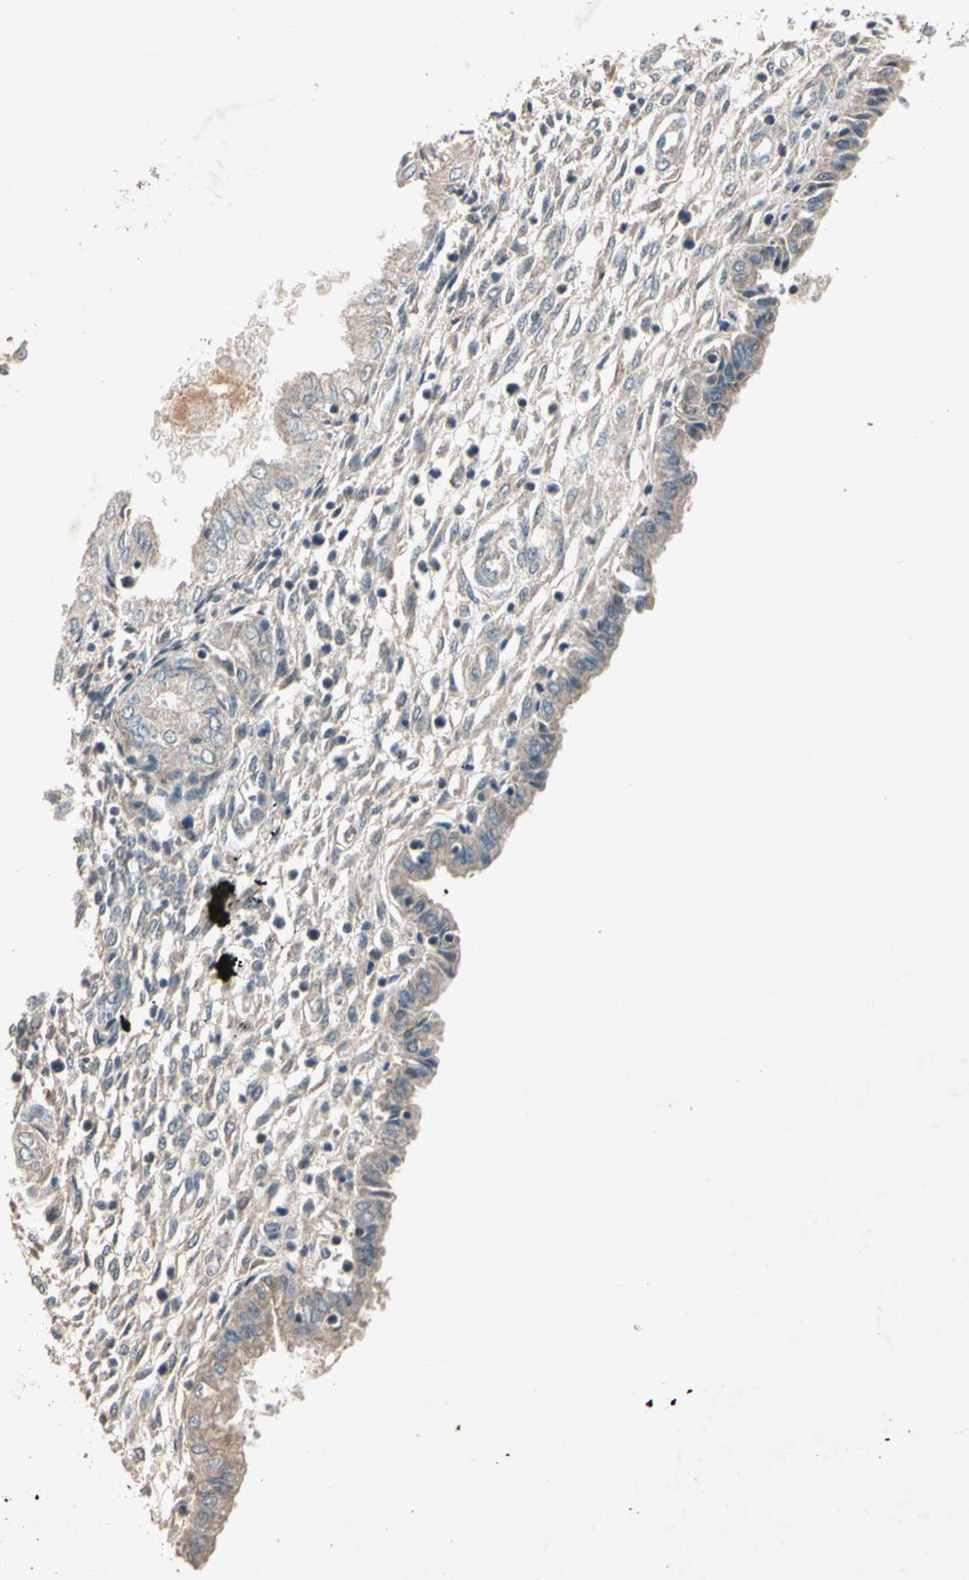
{"staining": {"intensity": "weak", "quantity": "25%-75%", "location": "cytoplasmic/membranous"}, "tissue": "endometrium", "cell_type": "Cells in endometrial stroma", "image_type": "normal", "snomed": [{"axis": "morphology", "description": "Normal tissue, NOS"}, {"axis": "topography", "description": "Endometrium"}], "caption": "Benign endometrium exhibits weak cytoplasmic/membranous staining in about 25%-75% of cells in endometrial stroma (DAB (3,3'-diaminobenzidine) = brown stain, brightfield microscopy at high magnification)..", "gene": "GPLD1", "patient": {"sex": "female", "age": 33}}